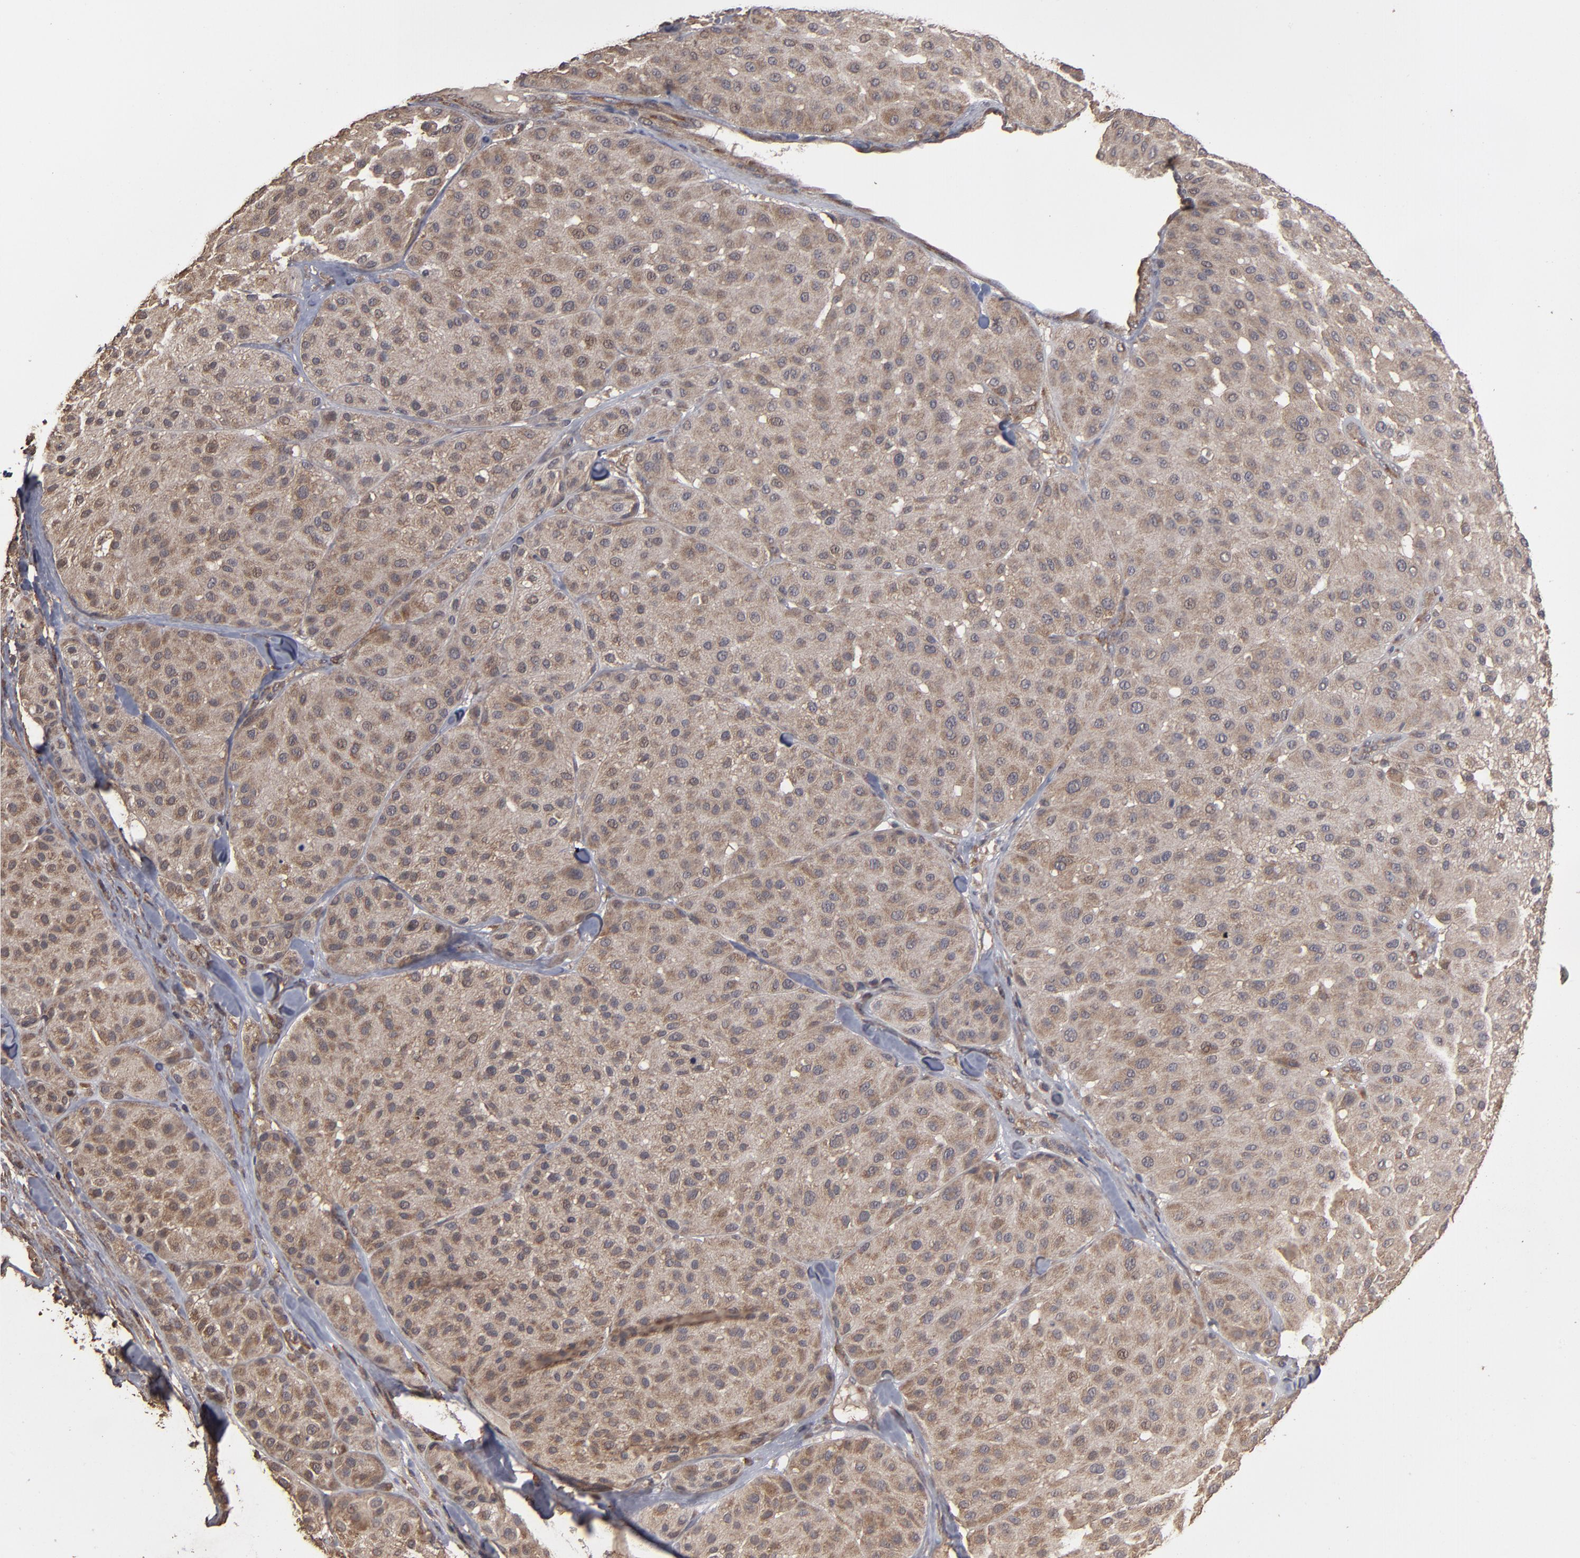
{"staining": {"intensity": "weak", "quantity": ">75%", "location": "cytoplasmic/membranous"}, "tissue": "melanoma", "cell_type": "Tumor cells", "image_type": "cancer", "snomed": [{"axis": "morphology", "description": "Normal tissue, NOS"}, {"axis": "morphology", "description": "Malignant melanoma, Metastatic site"}, {"axis": "topography", "description": "Skin"}], "caption": "Protein analysis of malignant melanoma (metastatic site) tissue demonstrates weak cytoplasmic/membranous expression in about >75% of tumor cells. (Stains: DAB in brown, nuclei in blue, Microscopy: brightfield microscopy at high magnification).", "gene": "MMP2", "patient": {"sex": "male", "age": 41}}